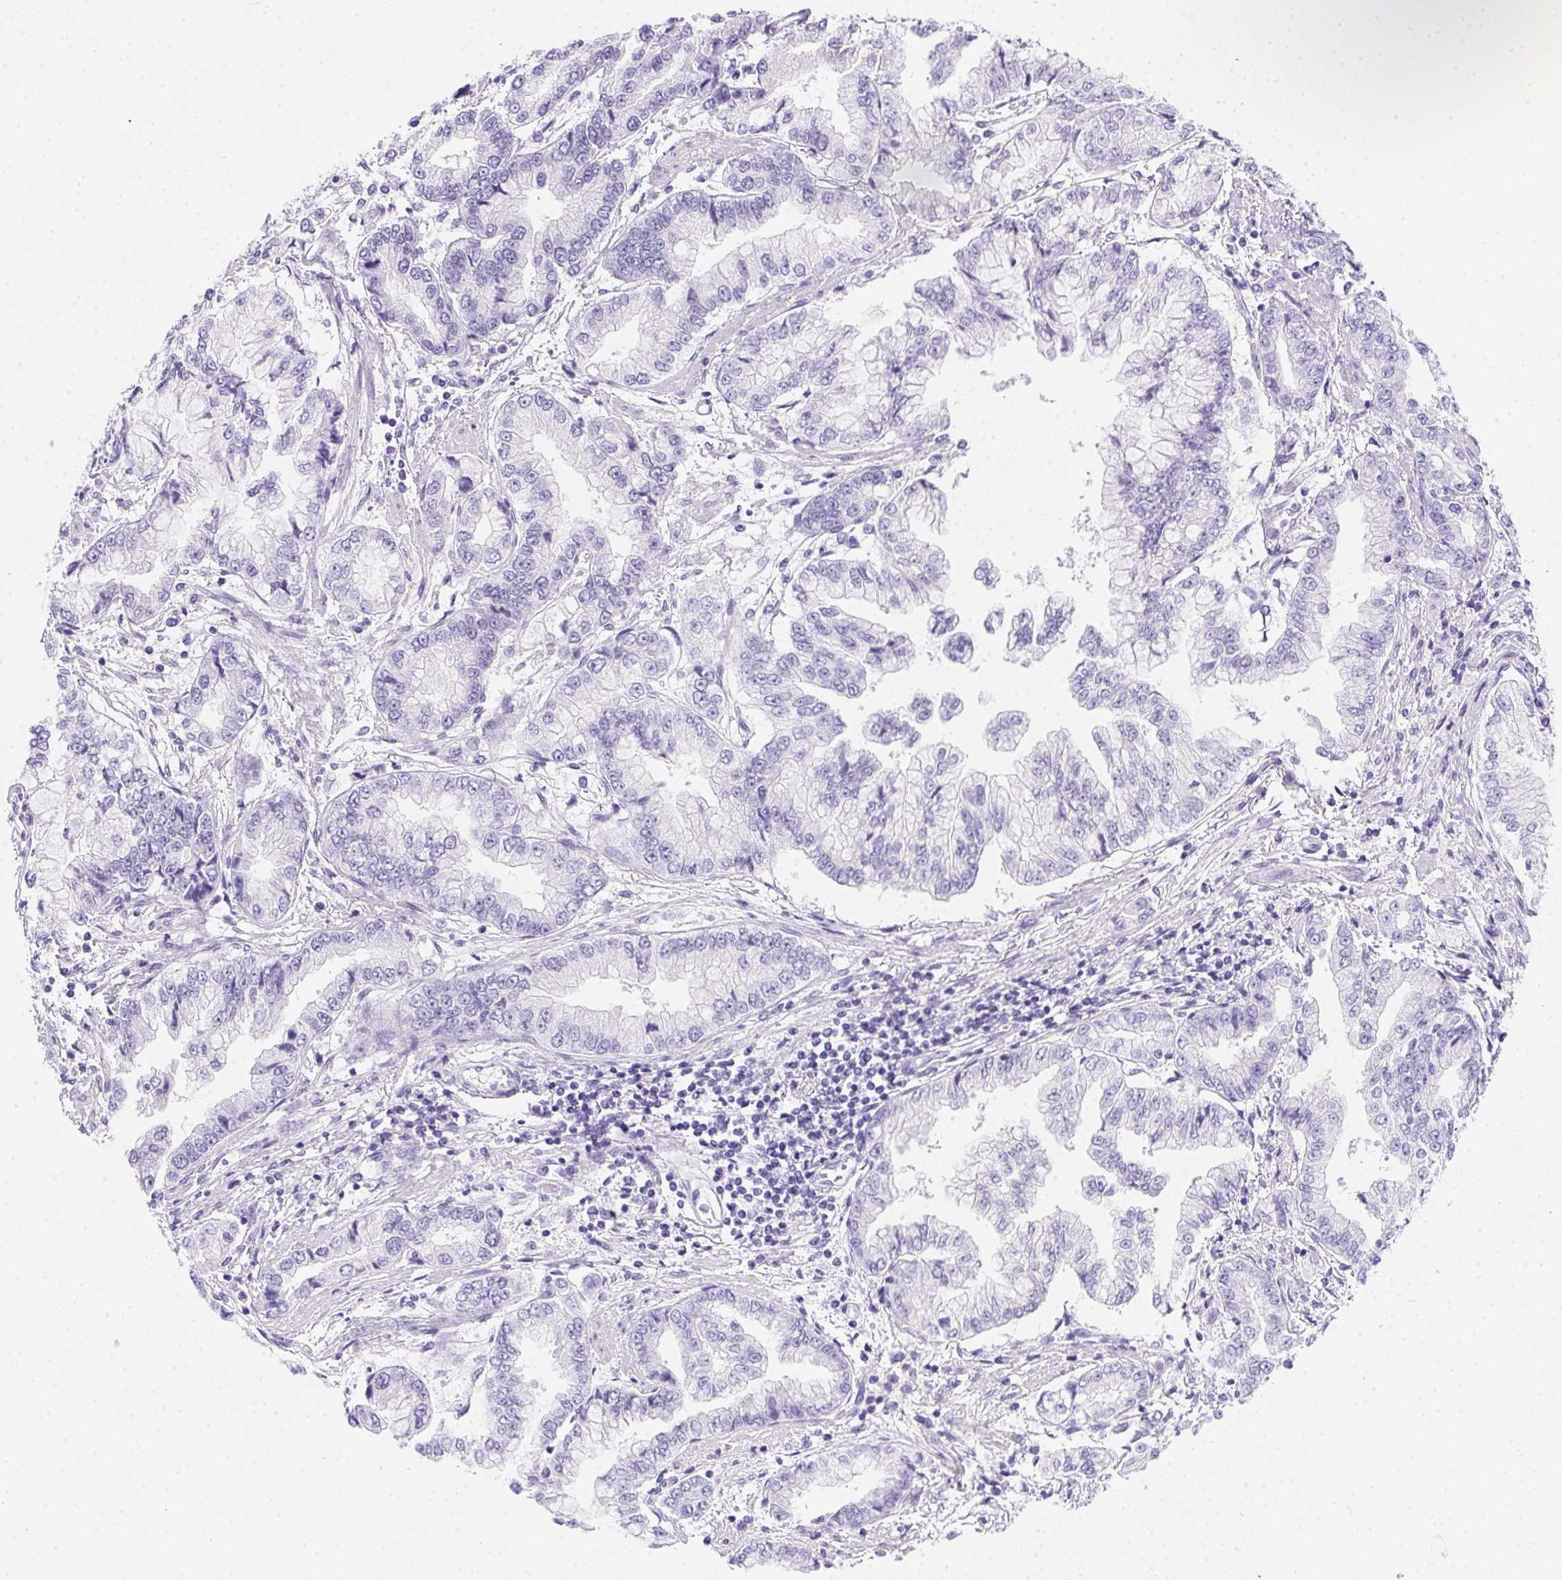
{"staining": {"intensity": "negative", "quantity": "none", "location": "none"}, "tissue": "stomach cancer", "cell_type": "Tumor cells", "image_type": "cancer", "snomed": [{"axis": "morphology", "description": "Adenocarcinoma, NOS"}, {"axis": "topography", "description": "Stomach, upper"}], "caption": "This is an immunohistochemistry (IHC) histopathology image of stomach adenocarcinoma. There is no expression in tumor cells.", "gene": "SPACA5B", "patient": {"sex": "female", "age": 74}}